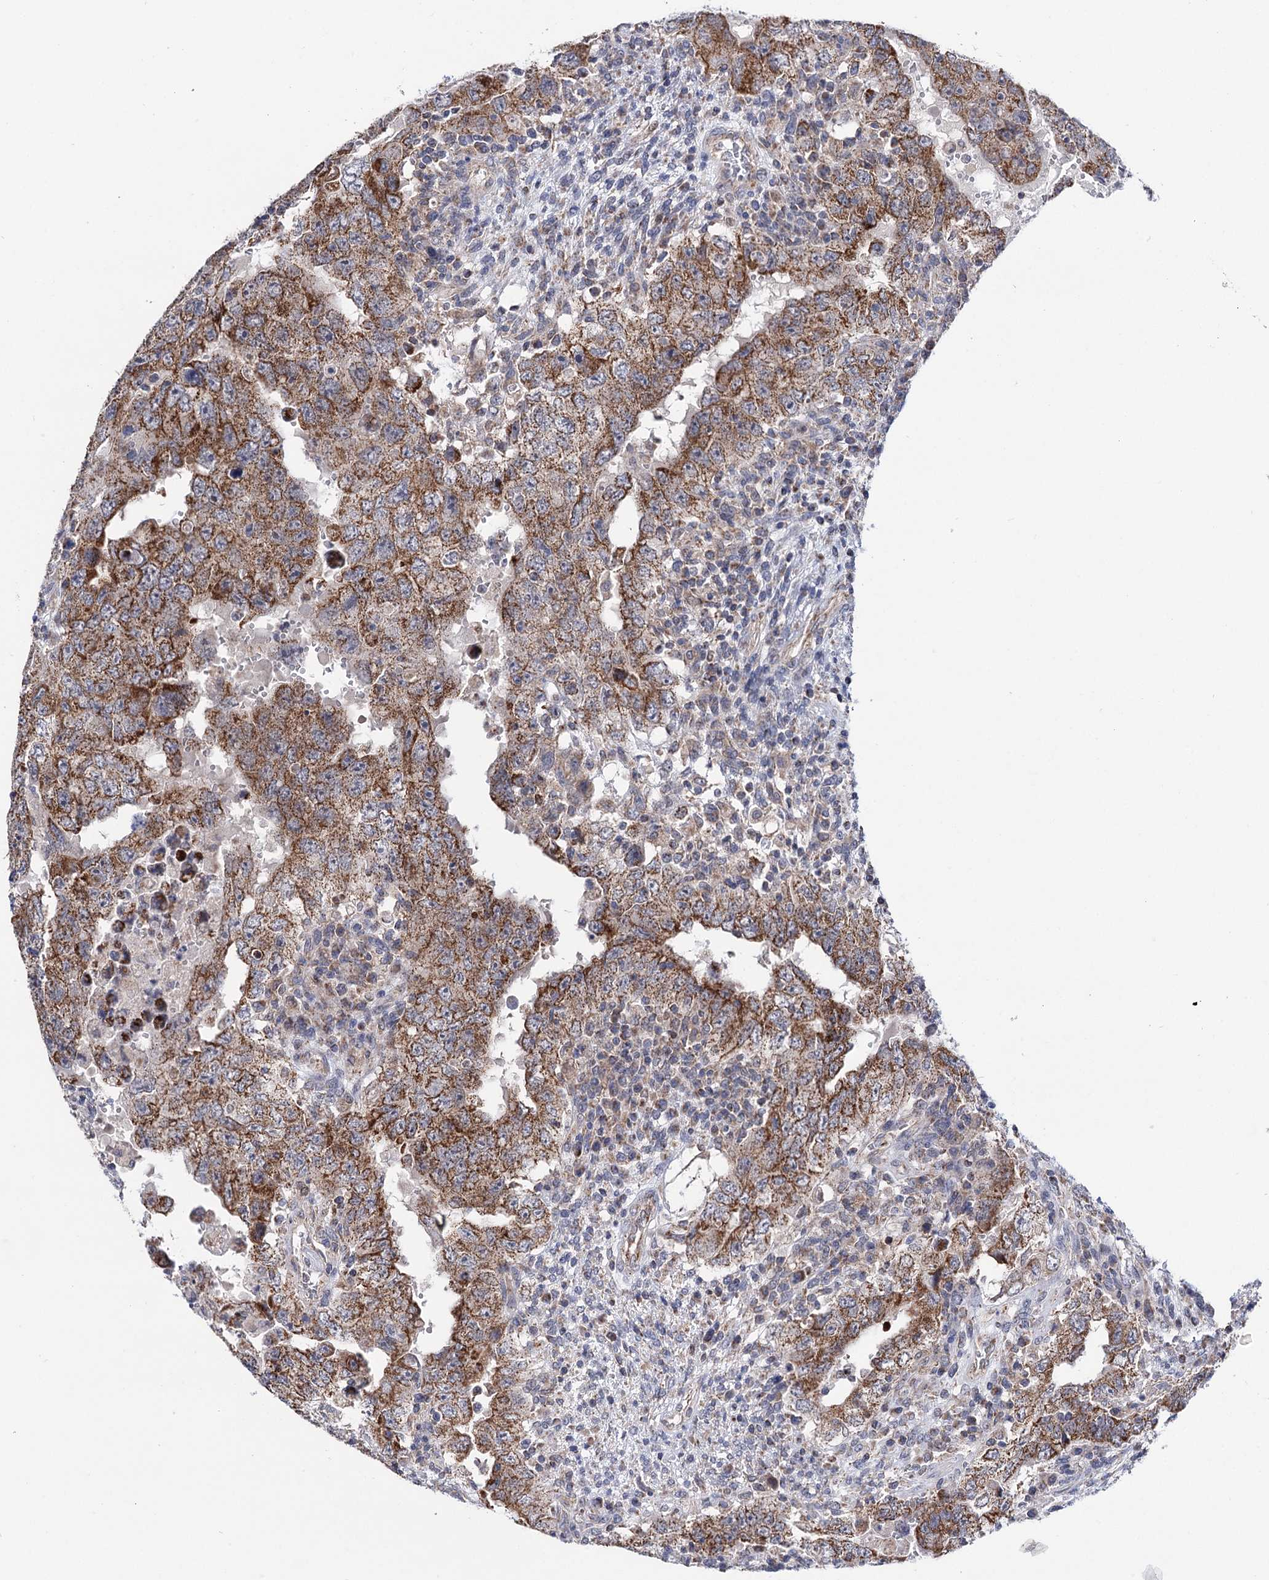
{"staining": {"intensity": "strong", "quantity": ">75%", "location": "cytoplasmic/membranous"}, "tissue": "testis cancer", "cell_type": "Tumor cells", "image_type": "cancer", "snomed": [{"axis": "morphology", "description": "Carcinoma, Embryonal, NOS"}, {"axis": "topography", "description": "Testis"}], "caption": "Protein staining of testis cancer (embryonal carcinoma) tissue exhibits strong cytoplasmic/membranous expression in about >75% of tumor cells. The protein is stained brown, and the nuclei are stained in blue (DAB (3,3'-diaminobenzidine) IHC with brightfield microscopy, high magnification).", "gene": "SUCLA2", "patient": {"sex": "male", "age": 26}}